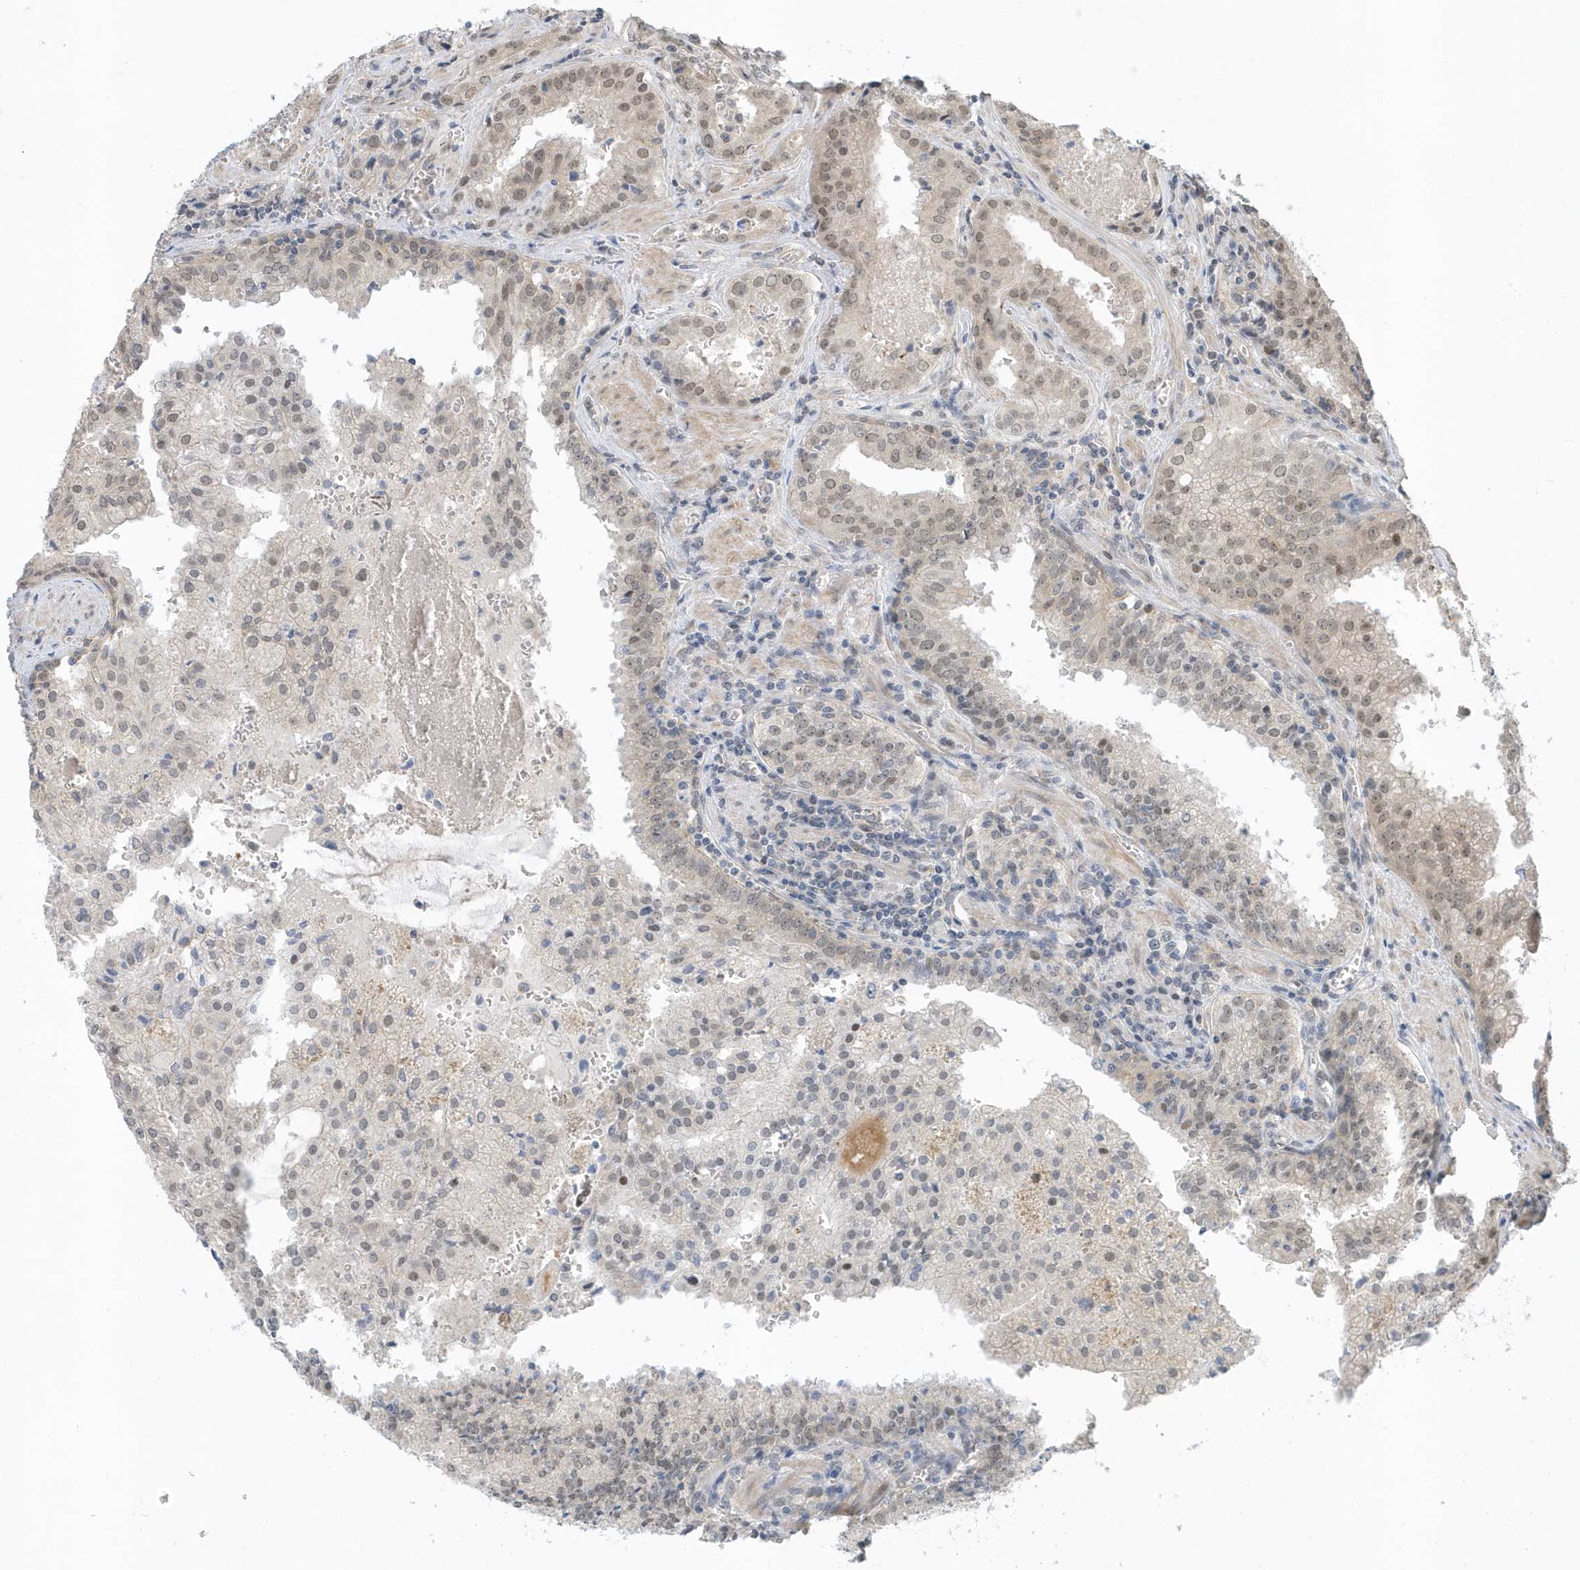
{"staining": {"intensity": "weak", "quantity": "25%-75%", "location": "nuclear"}, "tissue": "prostate cancer", "cell_type": "Tumor cells", "image_type": "cancer", "snomed": [{"axis": "morphology", "description": "Adenocarcinoma, High grade"}, {"axis": "topography", "description": "Prostate"}], "caption": "About 25%-75% of tumor cells in high-grade adenocarcinoma (prostate) exhibit weak nuclear protein staining as visualized by brown immunohistochemical staining.", "gene": "USP53", "patient": {"sex": "male", "age": 68}}